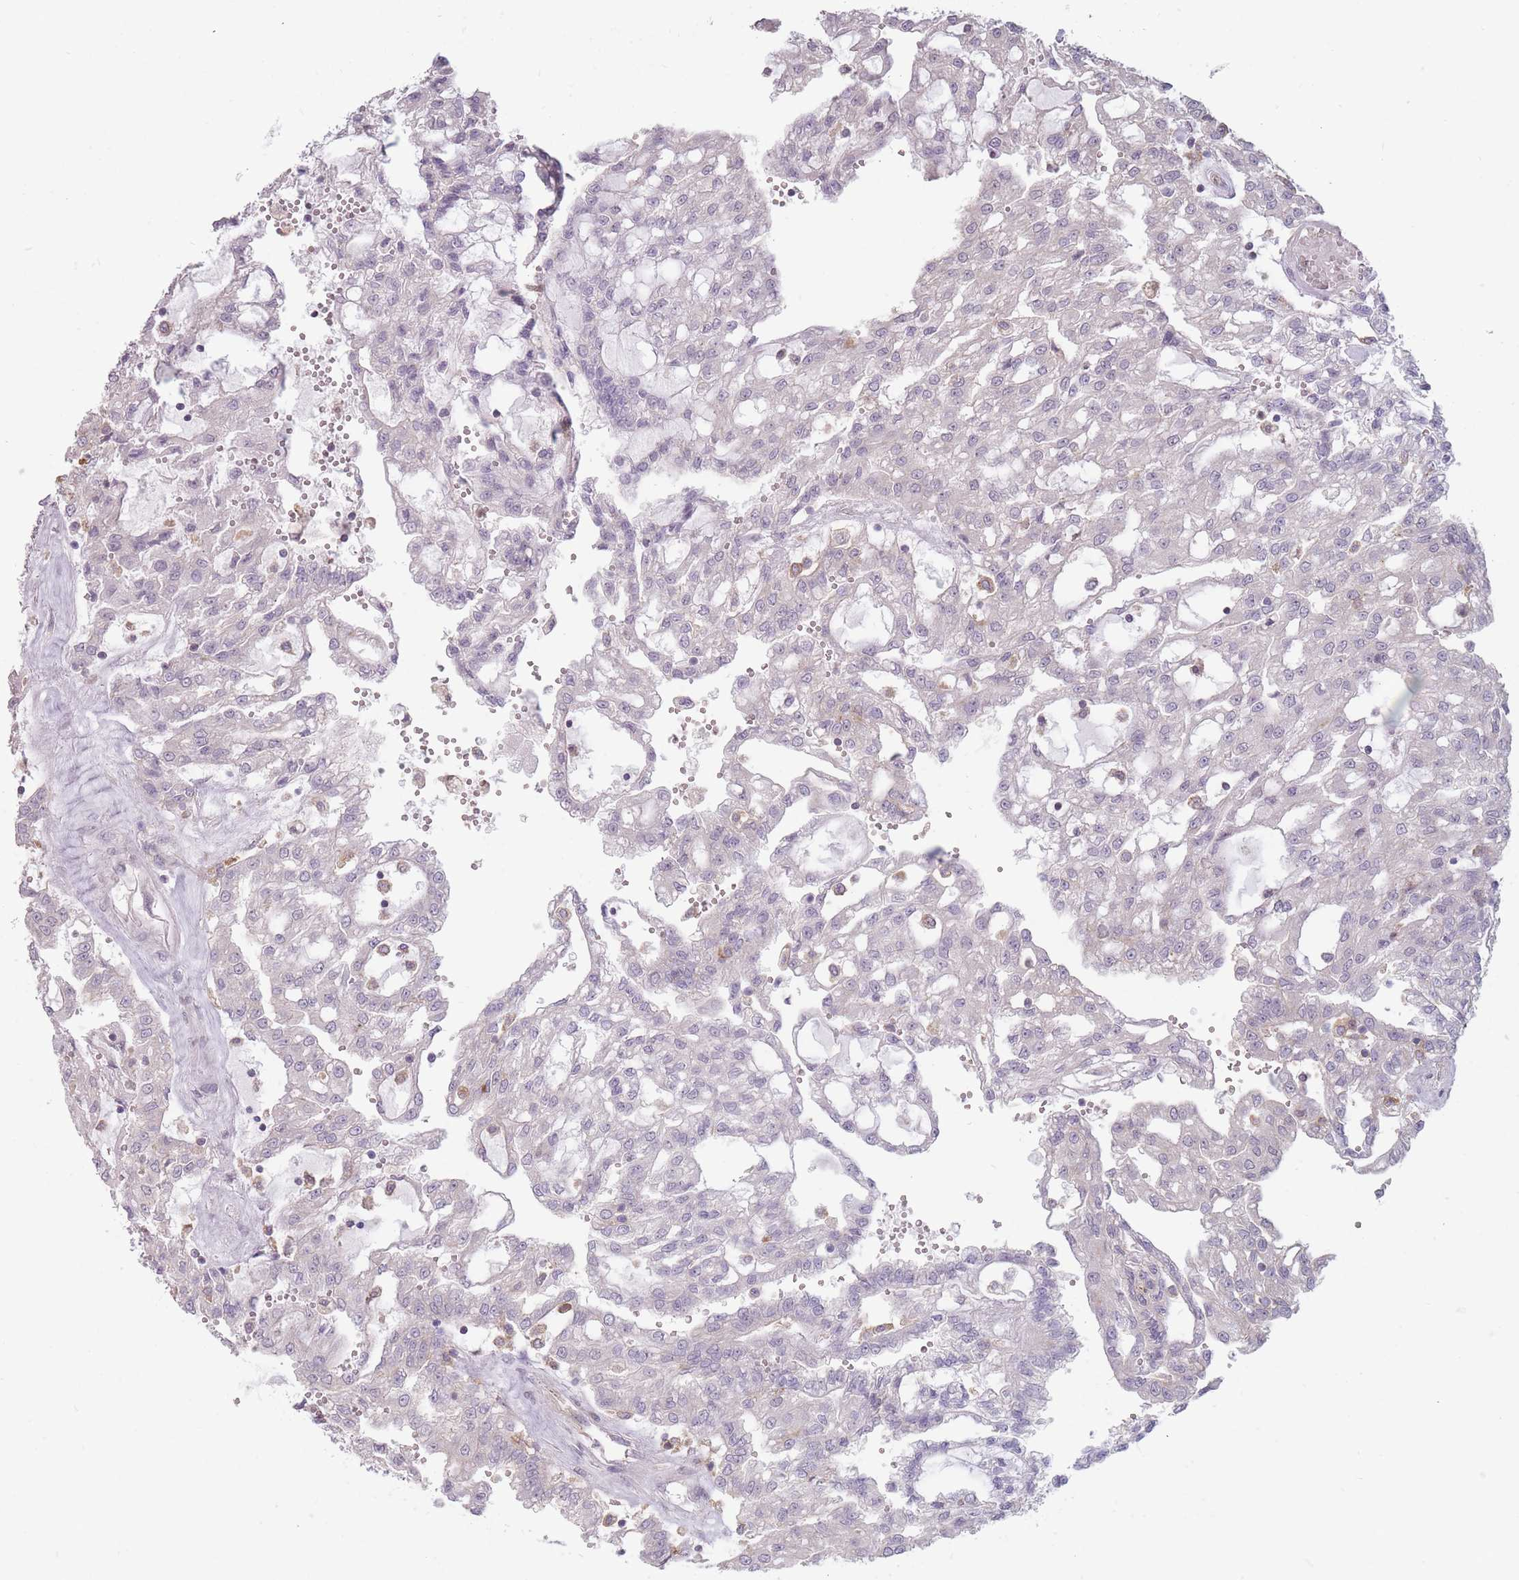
{"staining": {"intensity": "negative", "quantity": "none", "location": "none"}, "tissue": "renal cancer", "cell_type": "Tumor cells", "image_type": "cancer", "snomed": [{"axis": "morphology", "description": "Adenocarcinoma, NOS"}, {"axis": "topography", "description": "Kidney"}], "caption": "A high-resolution micrograph shows immunohistochemistry (IHC) staining of renal cancer (adenocarcinoma), which reveals no significant expression in tumor cells. Brightfield microscopy of immunohistochemistry (IHC) stained with DAB (3,3'-diaminobenzidine) (brown) and hematoxylin (blue), captured at high magnification.", "gene": "TET3", "patient": {"sex": "male", "age": 63}}